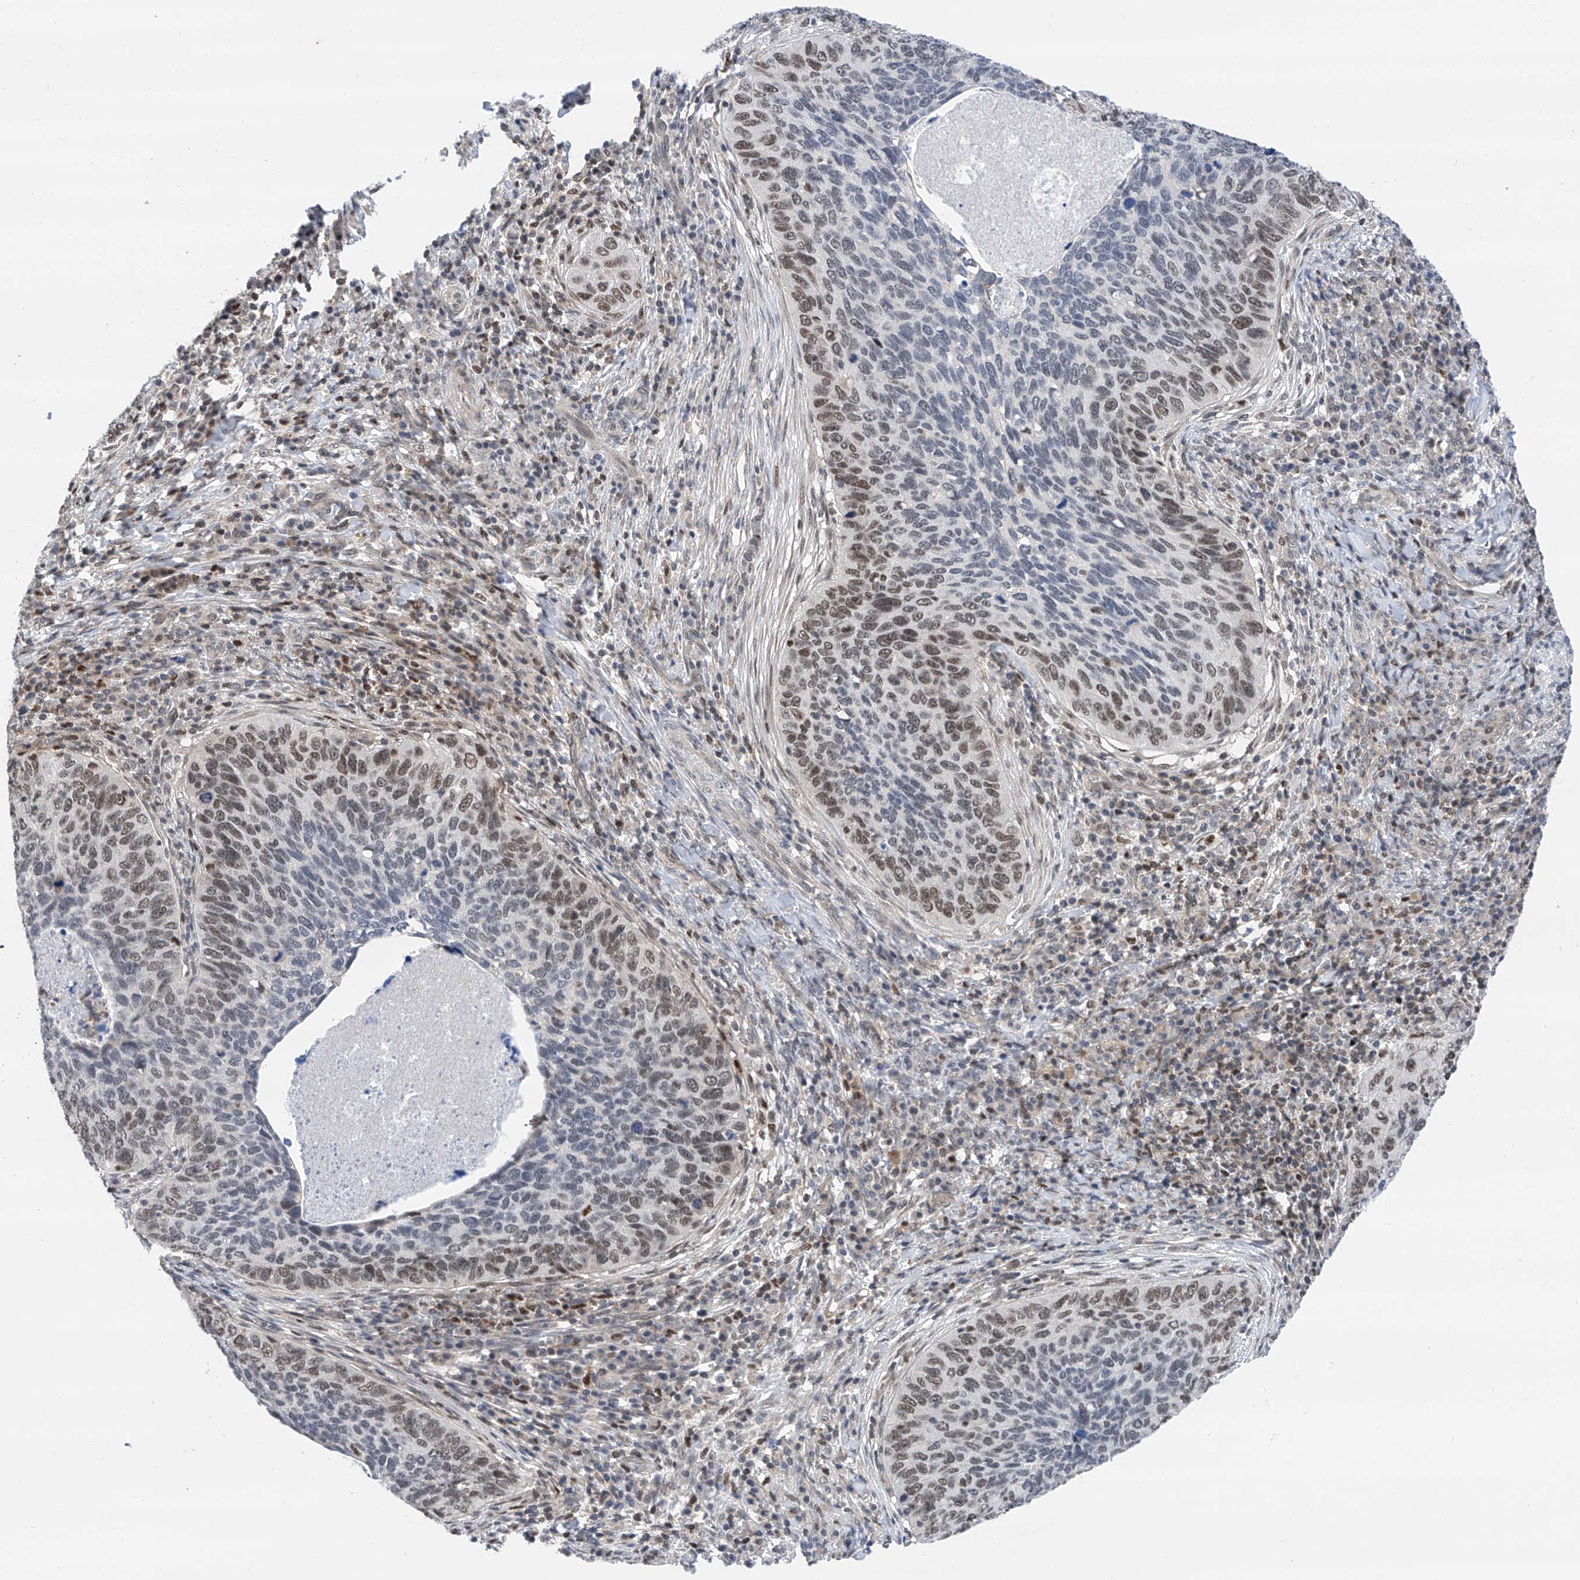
{"staining": {"intensity": "moderate", "quantity": "<25%", "location": "nuclear"}, "tissue": "cervical cancer", "cell_type": "Tumor cells", "image_type": "cancer", "snomed": [{"axis": "morphology", "description": "Squamous cell carcinoma, NOS"}, {"axis": "topography", "description": "Cervix"}], "caption": "Cervical cancer (squamous cell carcinoma) stained for a protein reveals moderate nuclear positivity in tumor cells. (brown staining indicates protein expression, while blue staining denotes nuclei).", "gene": "SNRNP200", "patient": {"sex": "female", "age": 38}}